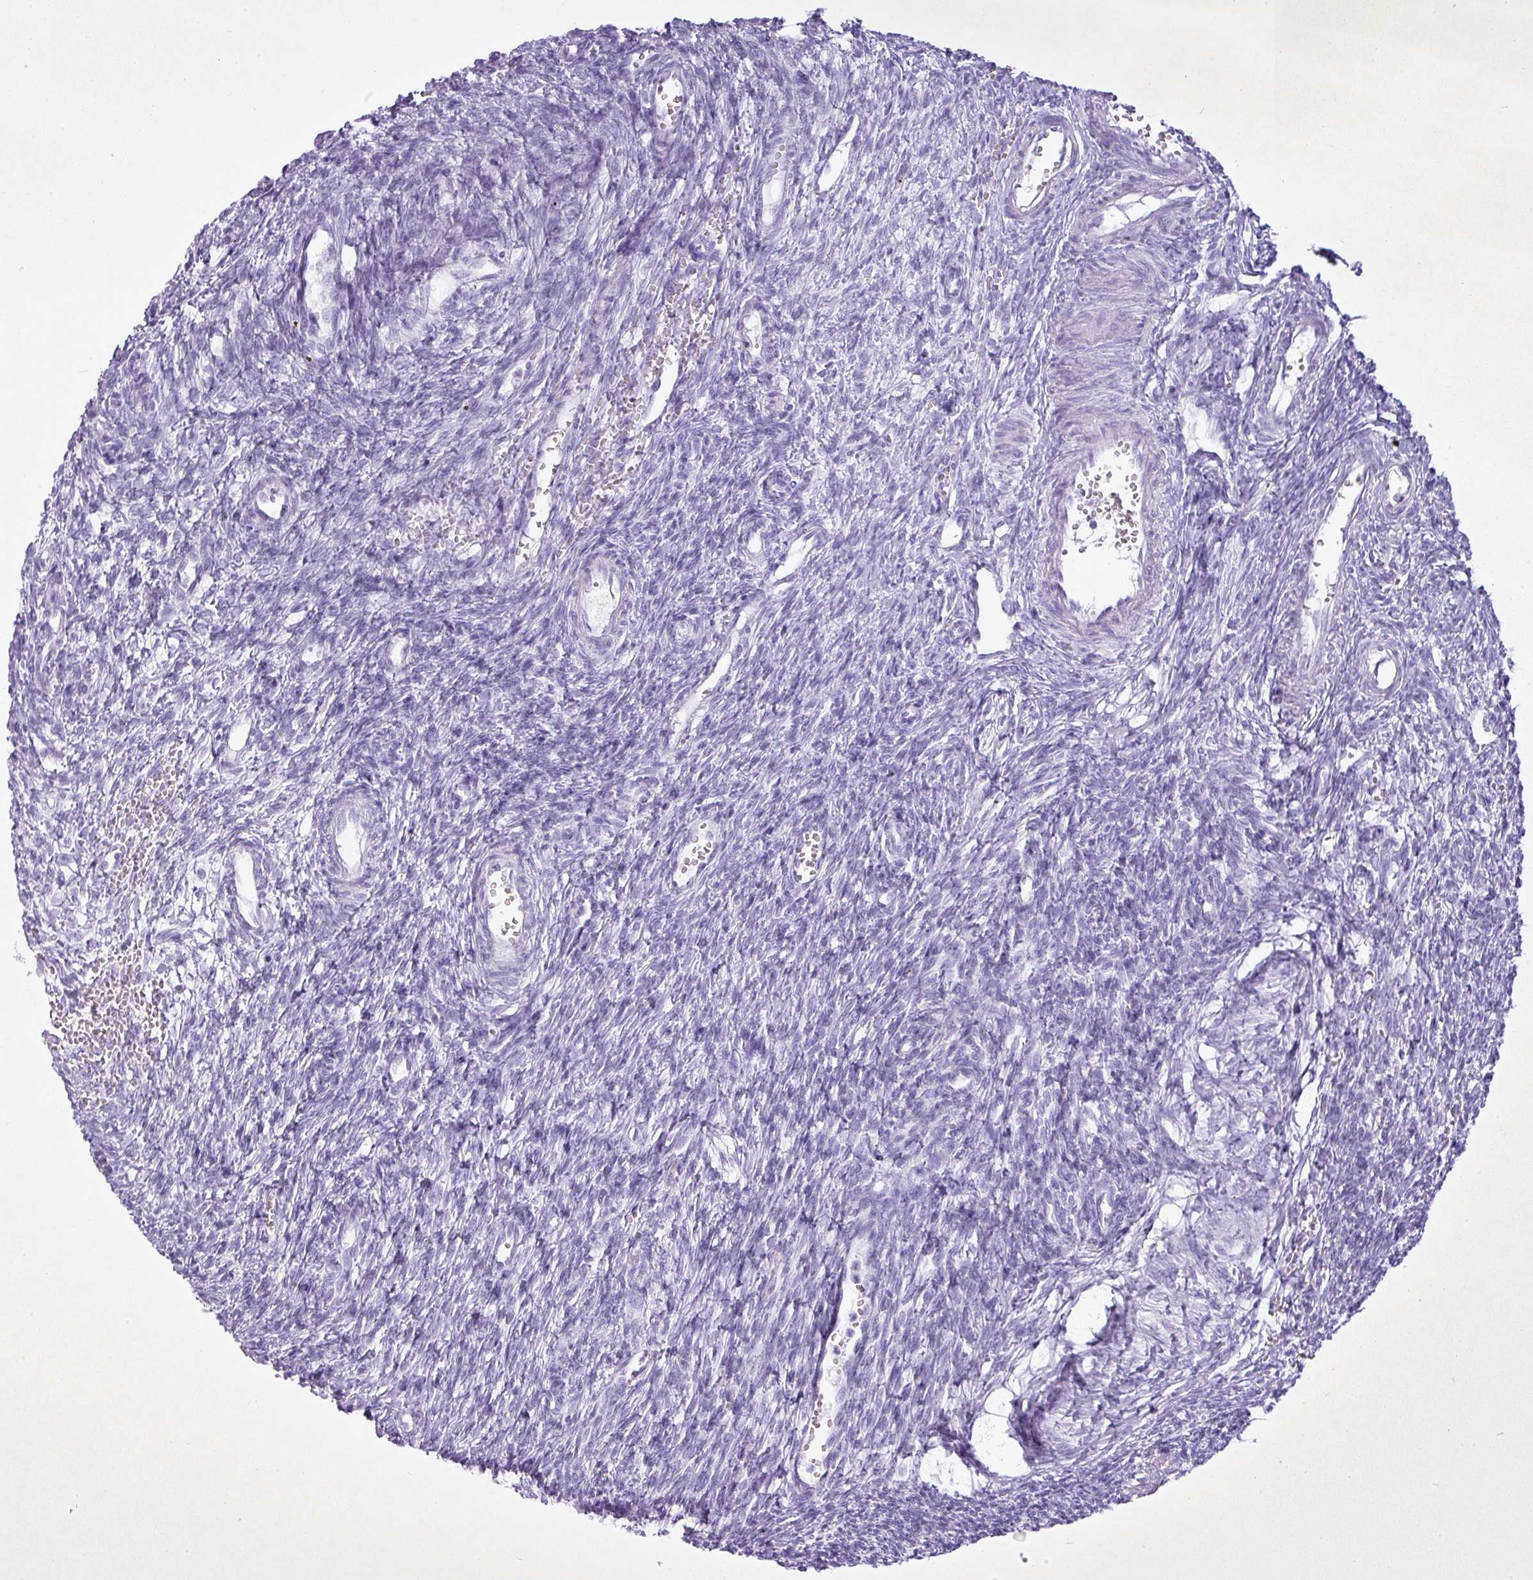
{"staining": {"intensity": "negative", "quantity": "none", "location": "none"}, "tissue": "ovary", "cell_type": "Ovarian stroma cells", "image_type": "normal", "snomed": [{"axis": "morphology", "description": "Normal tissue, NOS"}, {"axis": "topography", "description": "Ovary"}], "caption": "High power microscopy image of an immunohistochemistry (IHC) photomicrograph of normal ovary, revealing no significant expression in ovarian stroma cells. Brightfield microscopy of IHC stained with DAB (brown) and hematoxylin (blue), captured at high magnification.", "gene": "PGA3", "patient": {"sex": "female", "age": 39}}